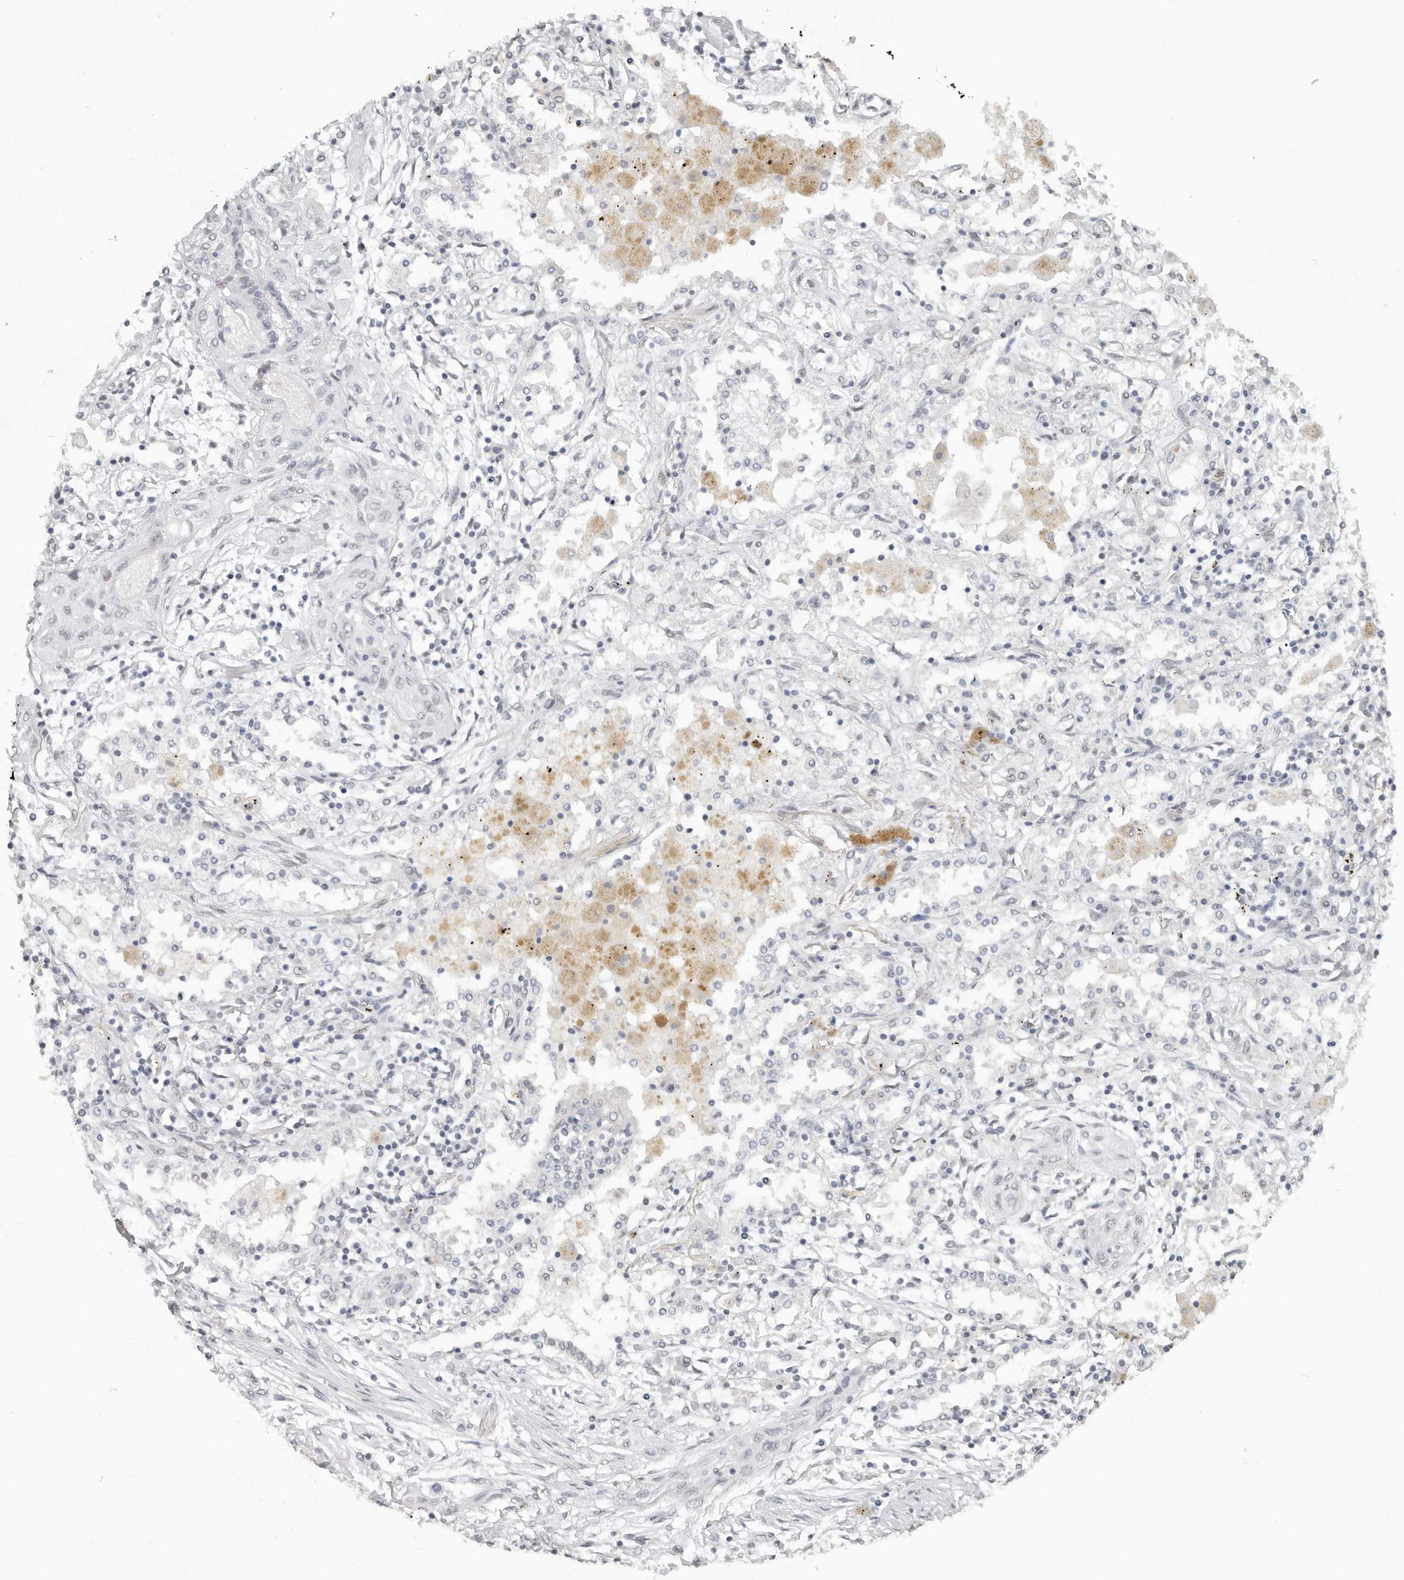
{"staining": {"intensity": "negative", "quantity": "none", "location": "none"}, "tissue": "lung cancer", "cell_type": "Tumor cells", "image_type": "cancer", "snomed": [{"axis": "morphology", "description": "Squamous cell carcinoma, NOS"}, {"axis": "topography", "description": "Lung"}], "caption": "A photomicrograph of squamous cell carcinoma (lung) stained for a protein displays no brown staining in tumor cells.", "gene": "LARP7", "patient": {"sex": "female", "age": 47}}